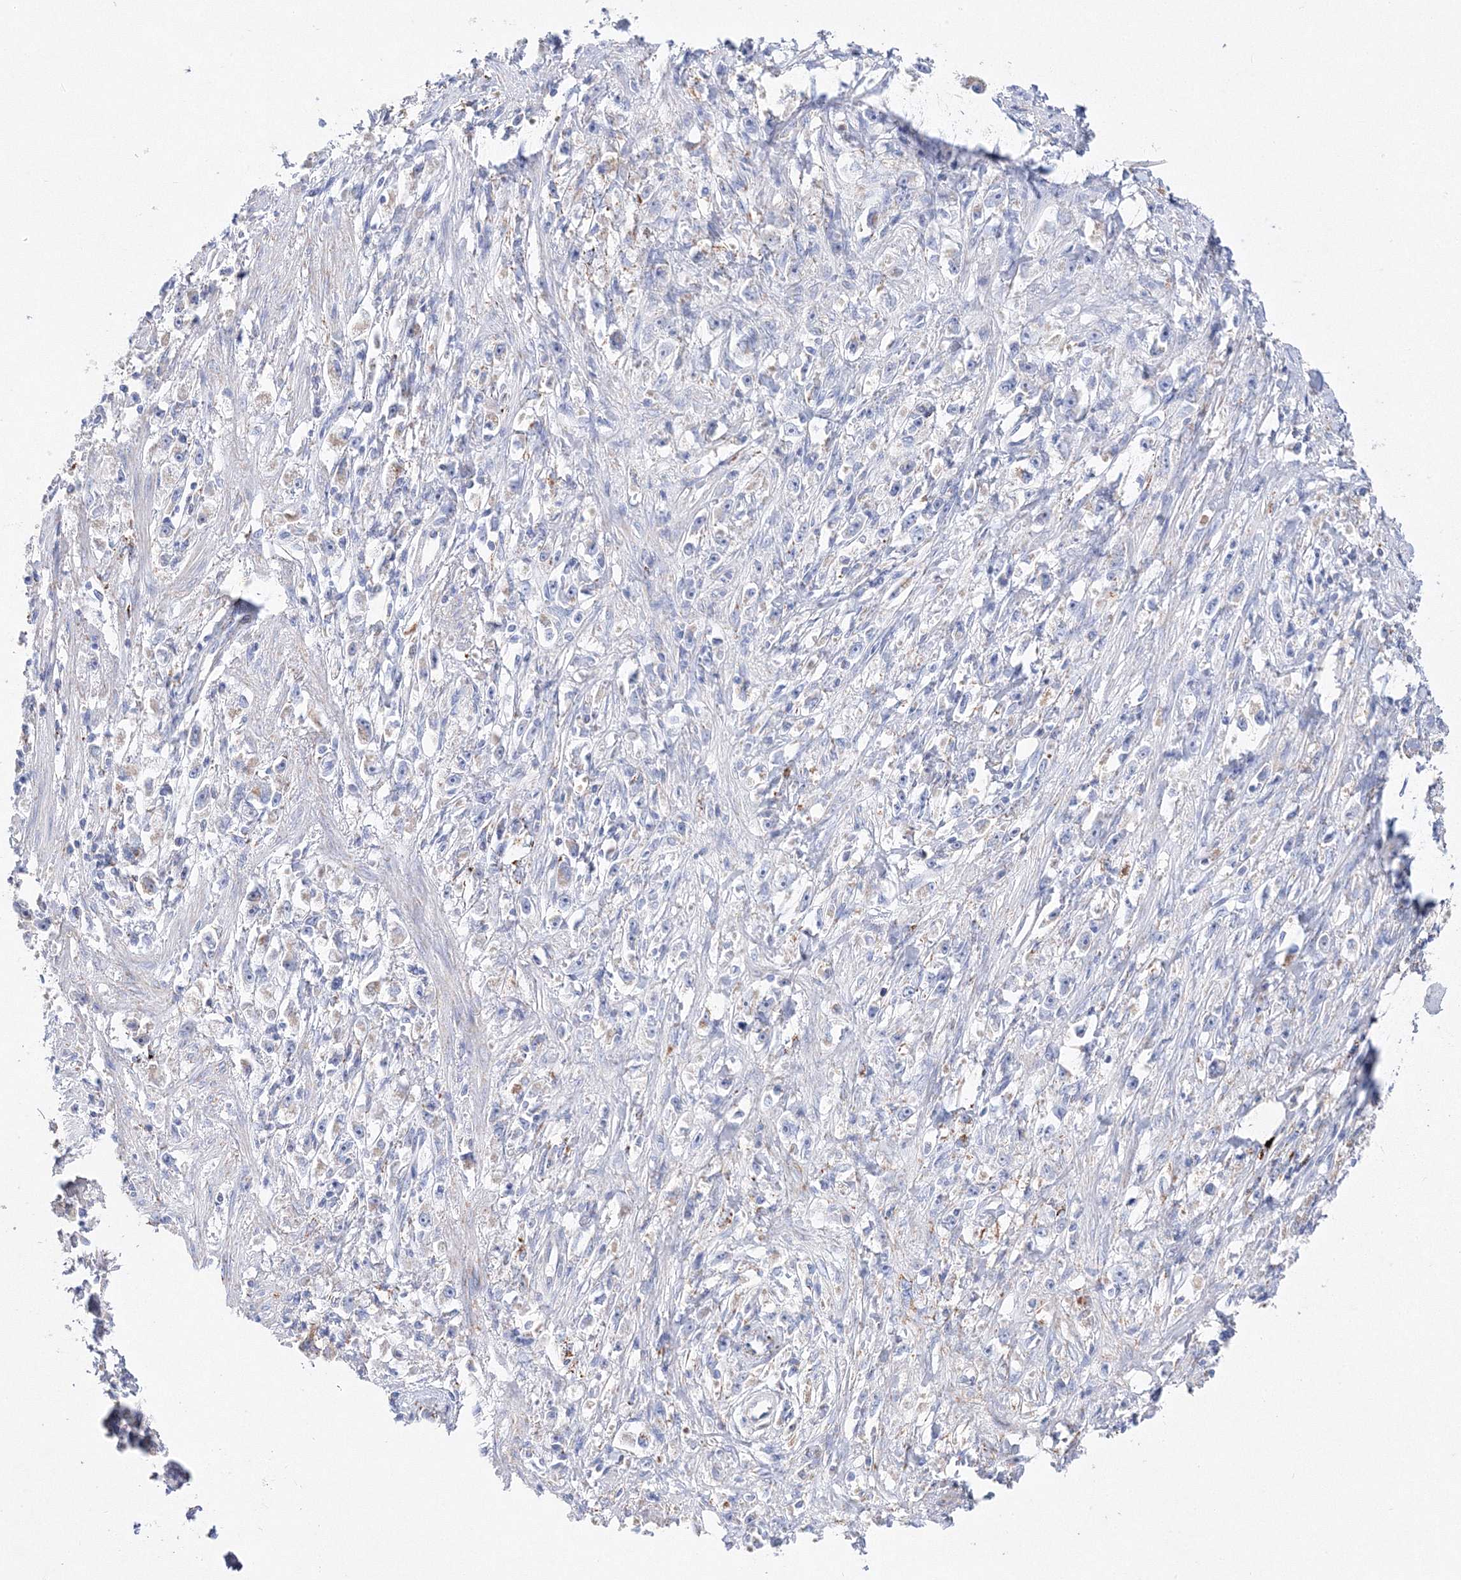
{"staining": {"intensity": "negative", "quantity": "none", "location": "none"}, "tissue": "stomach cancer", "cell_type": "Tumor cells", "image_type": "cancer", "snomed": [{"axis": "morphology", "description": "Adenocarcinoma, NOS"}, {"axis": "topography", "description": "Stomach"}], "caption": "Human stomach adenocarcinoma stained for a protein using IHC demonstrates no positivity in tumor cells.", "gene": "MERTK", "patient": {"sex": "female", "age": 59}}